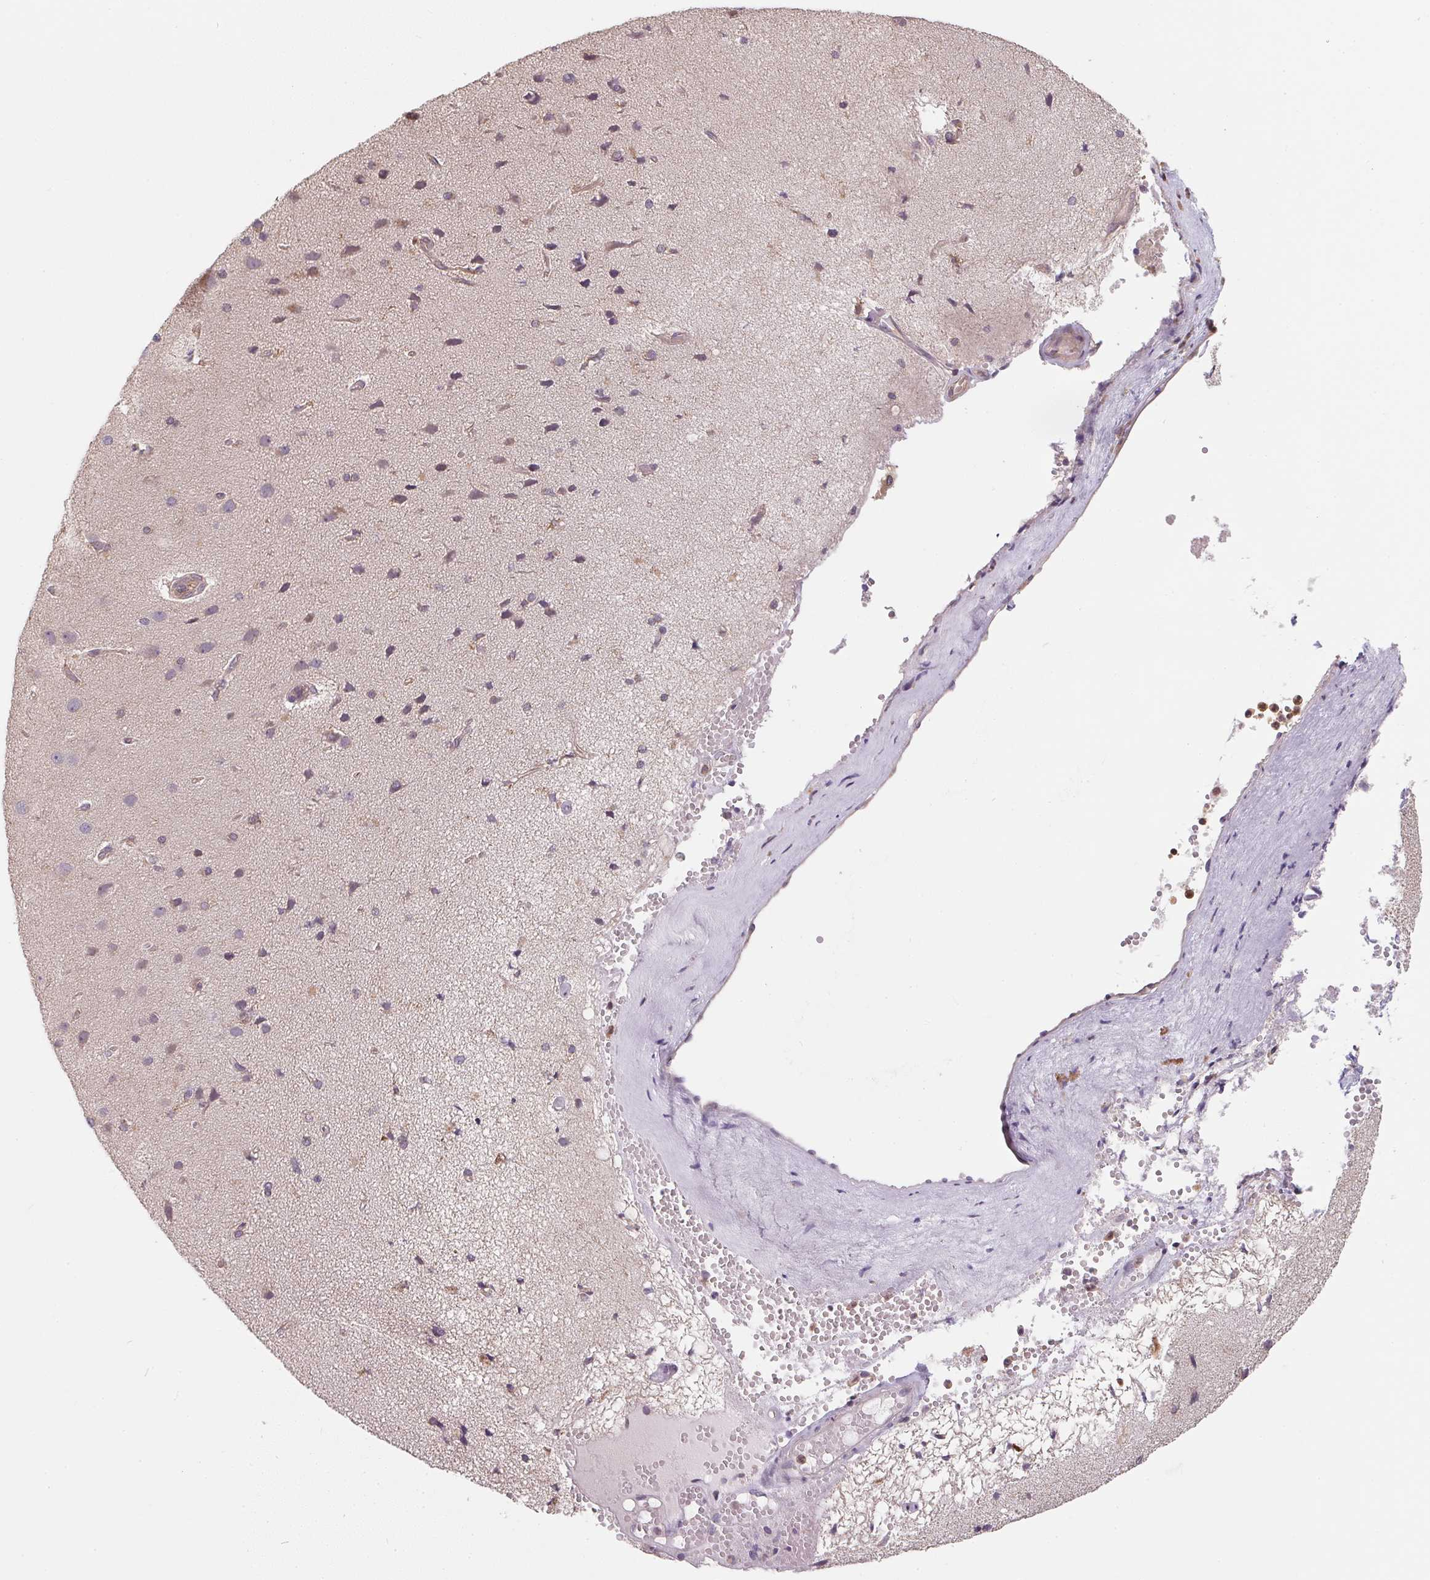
{"staining": {"intensity": "negative", "quantity": "none", "location": "none"}, "tissue": "cerebral cortex", "cell_type": "Endothelial cells", "image_type": "normal", "snomed": [{"axis": "morphology", "description": "Normal tissue, NOS"}, {"axis": "morphology", "description": "Glioma, malignant, High grade"}, {"axis": "topography", "description": "Cerebral cortex"}], "caption": "A high-resolution micrograph shows immunohistochemistry staining of unremarkable cerebral cortex, which displays no significant positivity in endothelial cells.", "gene": "ANKRD13A", "patient": {"sex": "male", "age": 71}}